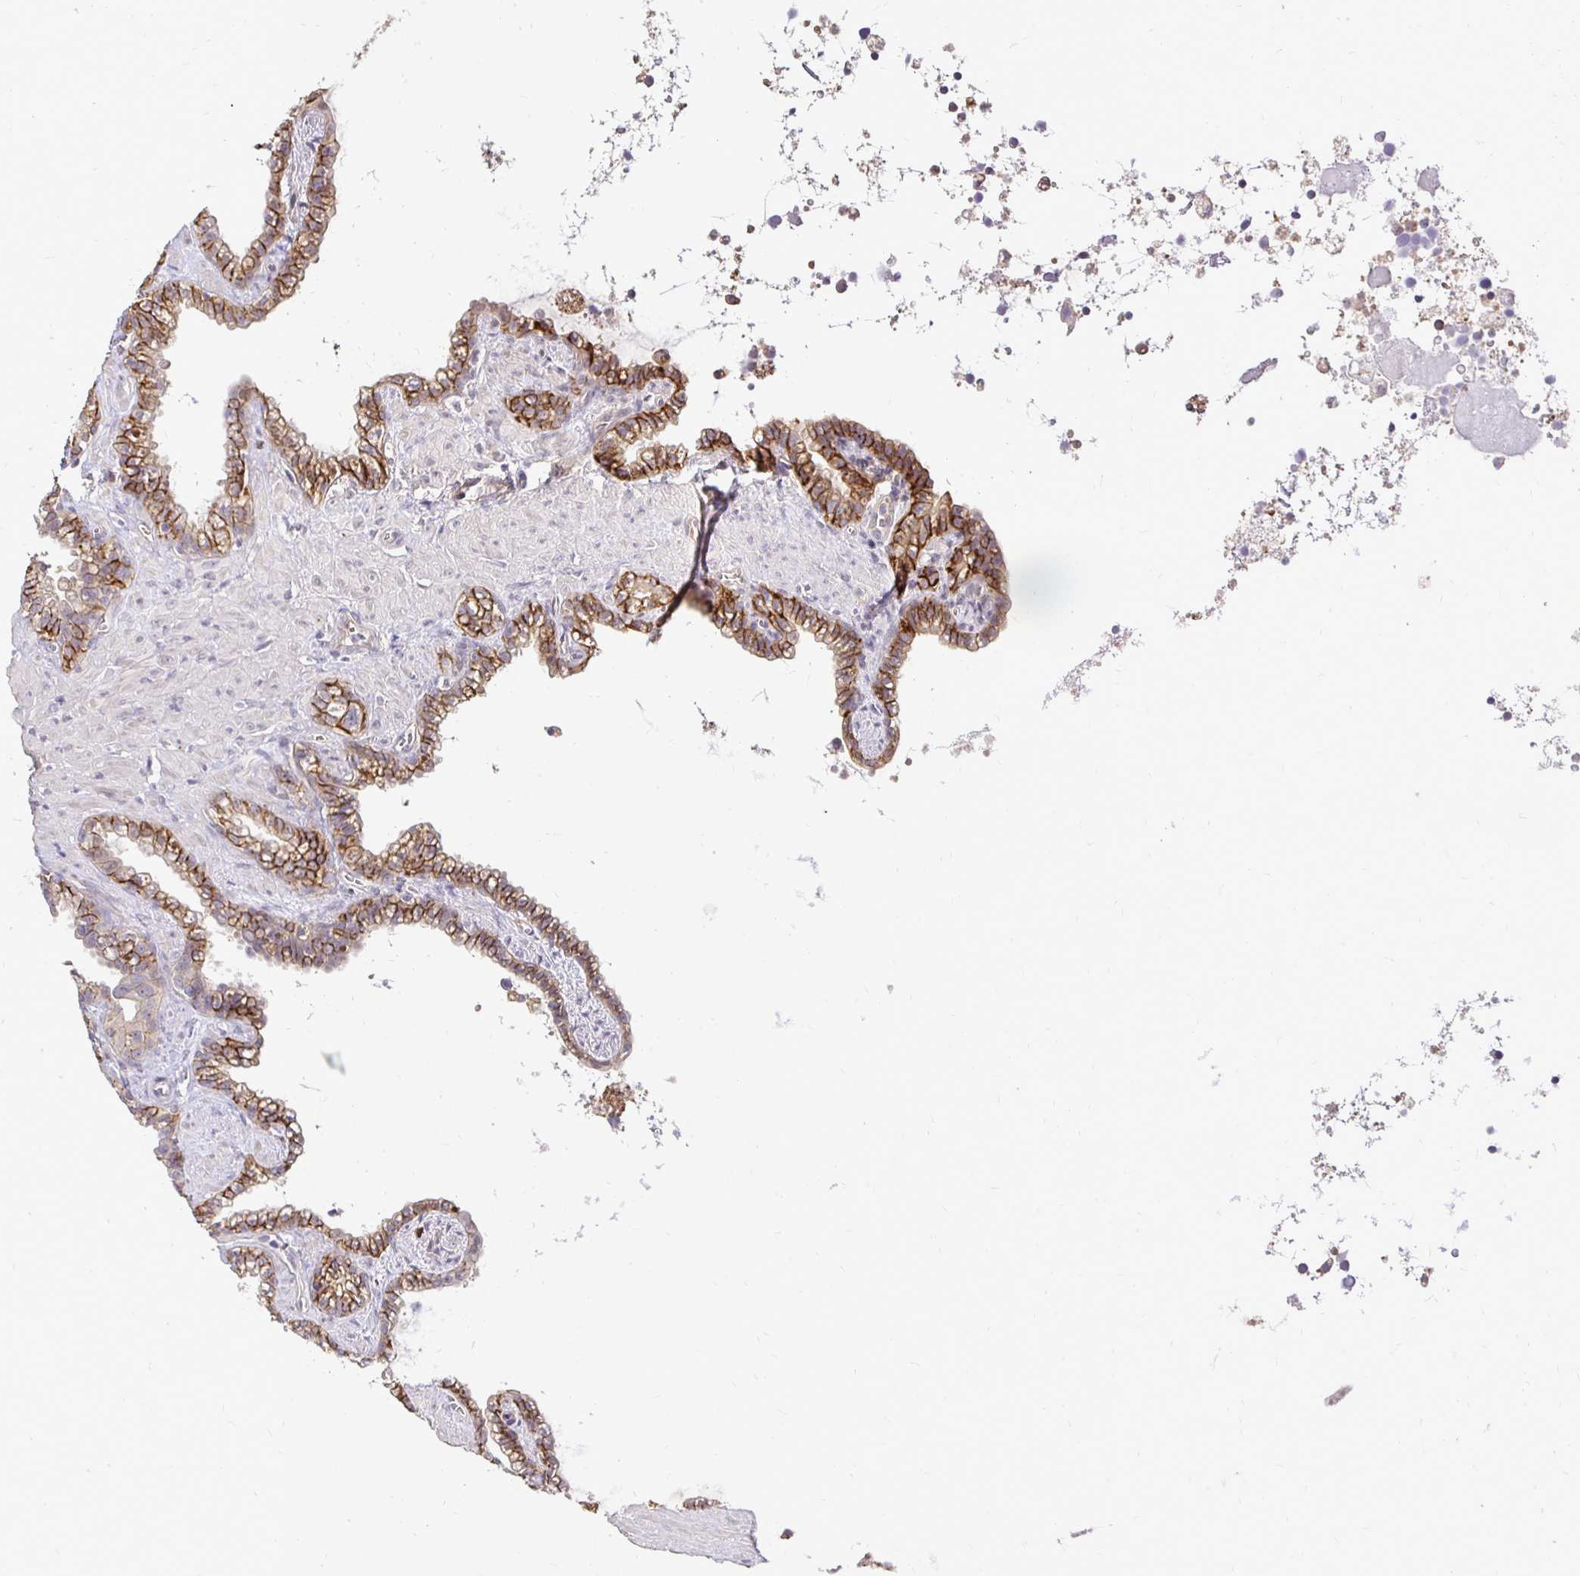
{"staining": {"intensity": "moderate", "quantity": "25%-75%", "location": "cytoplasmic/membranous"}, "tissue": "seminal vesicle", "cell_type": "Glandular cells", "image_type": "normal", "snomed": [{"axis": "morphology", "description": "Normal tissue, NOS"}, {"axis": "topography", "description": "Seminal veicle"}], "caption": "Brown immunohistochemical staining in unremarkable seminal vesicle exhibits moderate cytoplasmic/membranous staining in approximately 25%-75% of glandular cells.", "gene": "SLC9A1", "patient": {"sex": "male", "age": 76}}